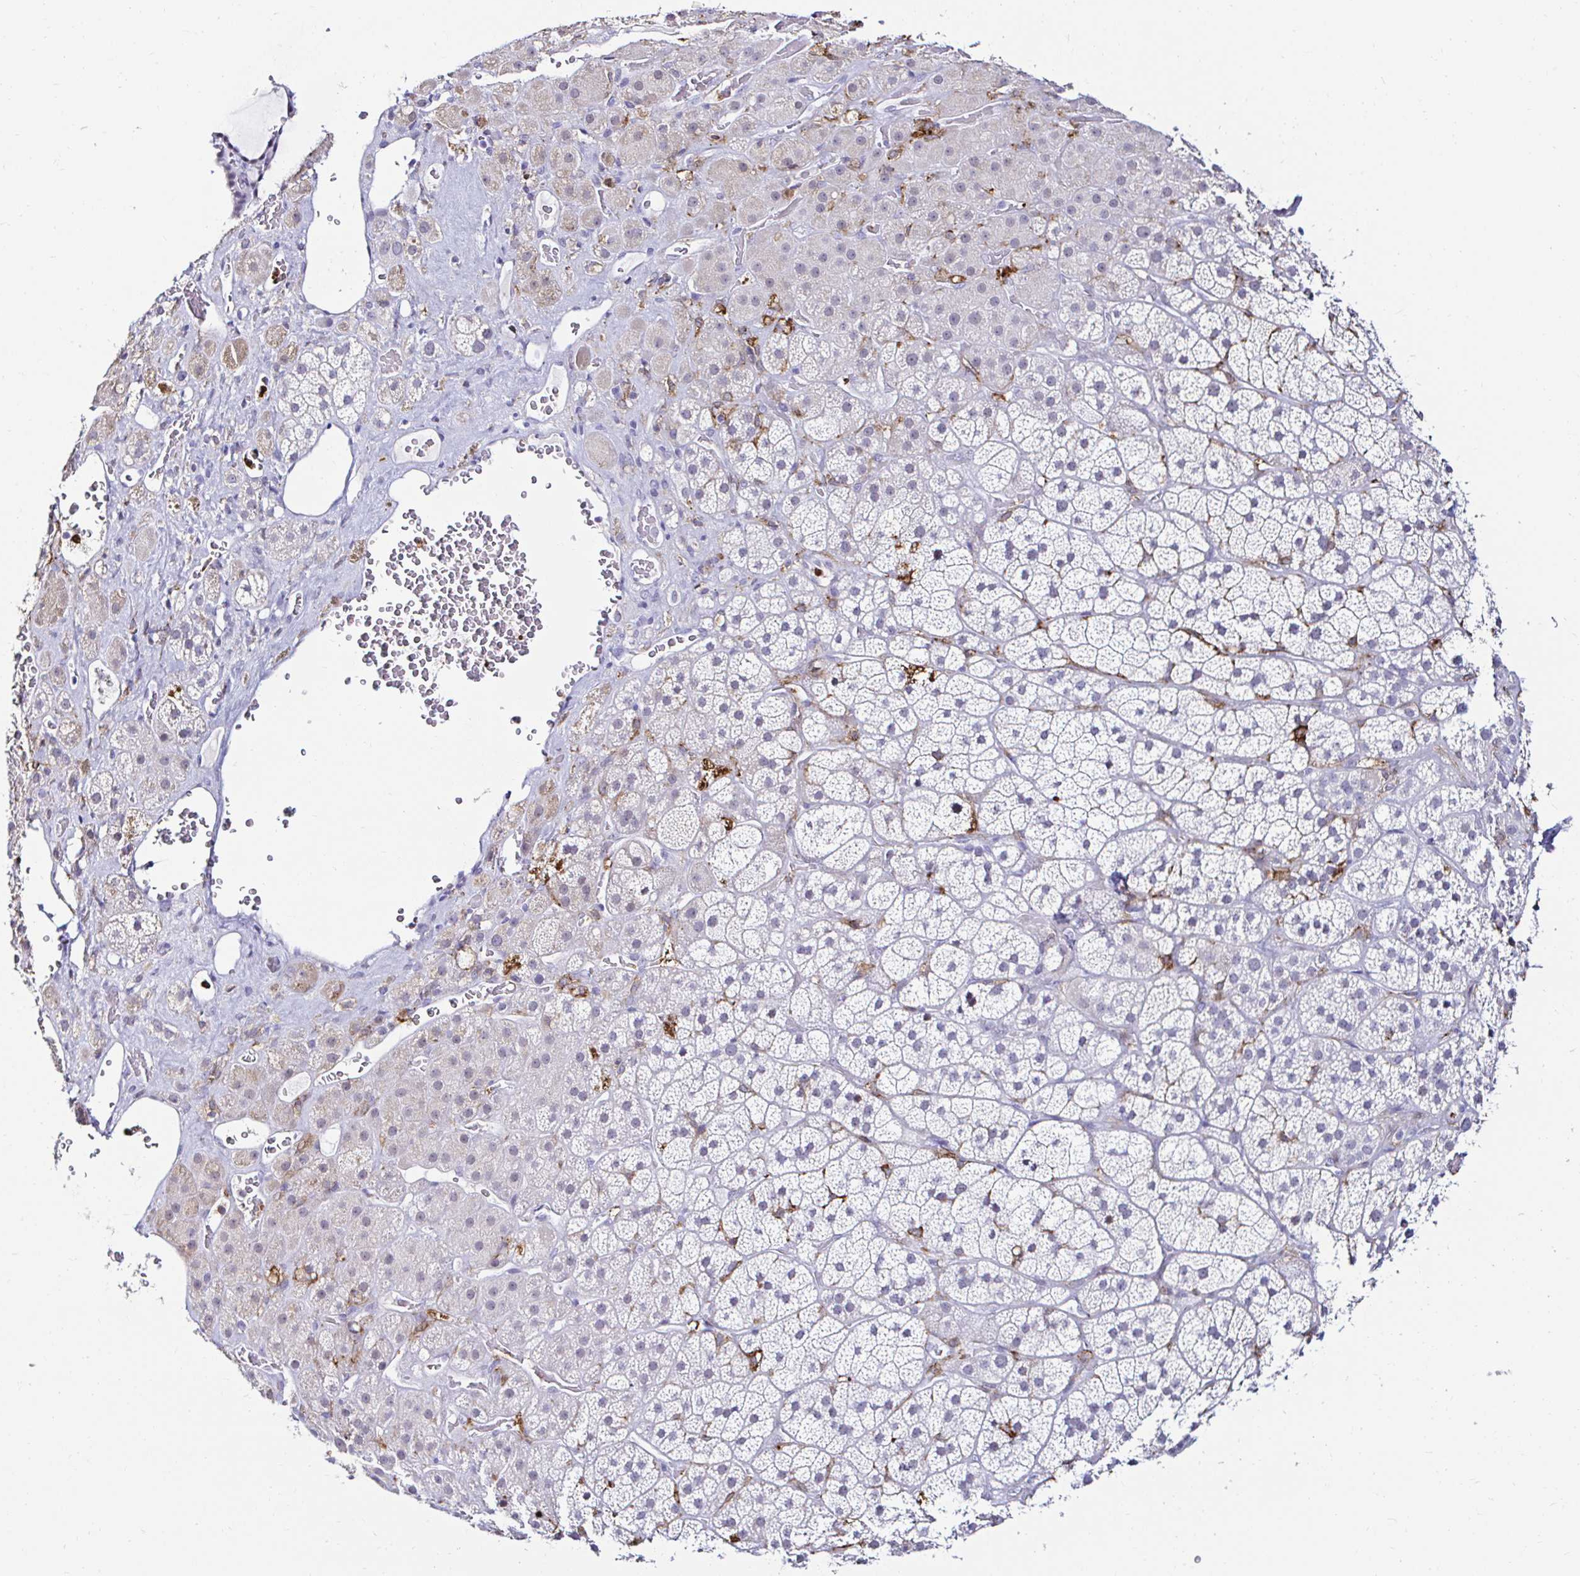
{"staining": {"intensity": "negative", "quantity": "none", "location": "none"}, "tissue": "adrenal gland", "cell_type": "Glandular cells", "image_type": "normal", "snomed": [{"axis": "morphology", "description": "Normal tissue, NOS"}, {"axis": "topography", "description": "Adrenal gland"}], "caption": "A photomicrograph of human adrenal gland is negative for staining in glandular cells. Brightfield microscopy of immunohistochemistry stained with DAB (3,3'-diaminobenzidine) (brown) and hematoxylin (blue), captured at high magnification.", "gene": "CYBB", "patient": {"sex": "male", "age": 57}}